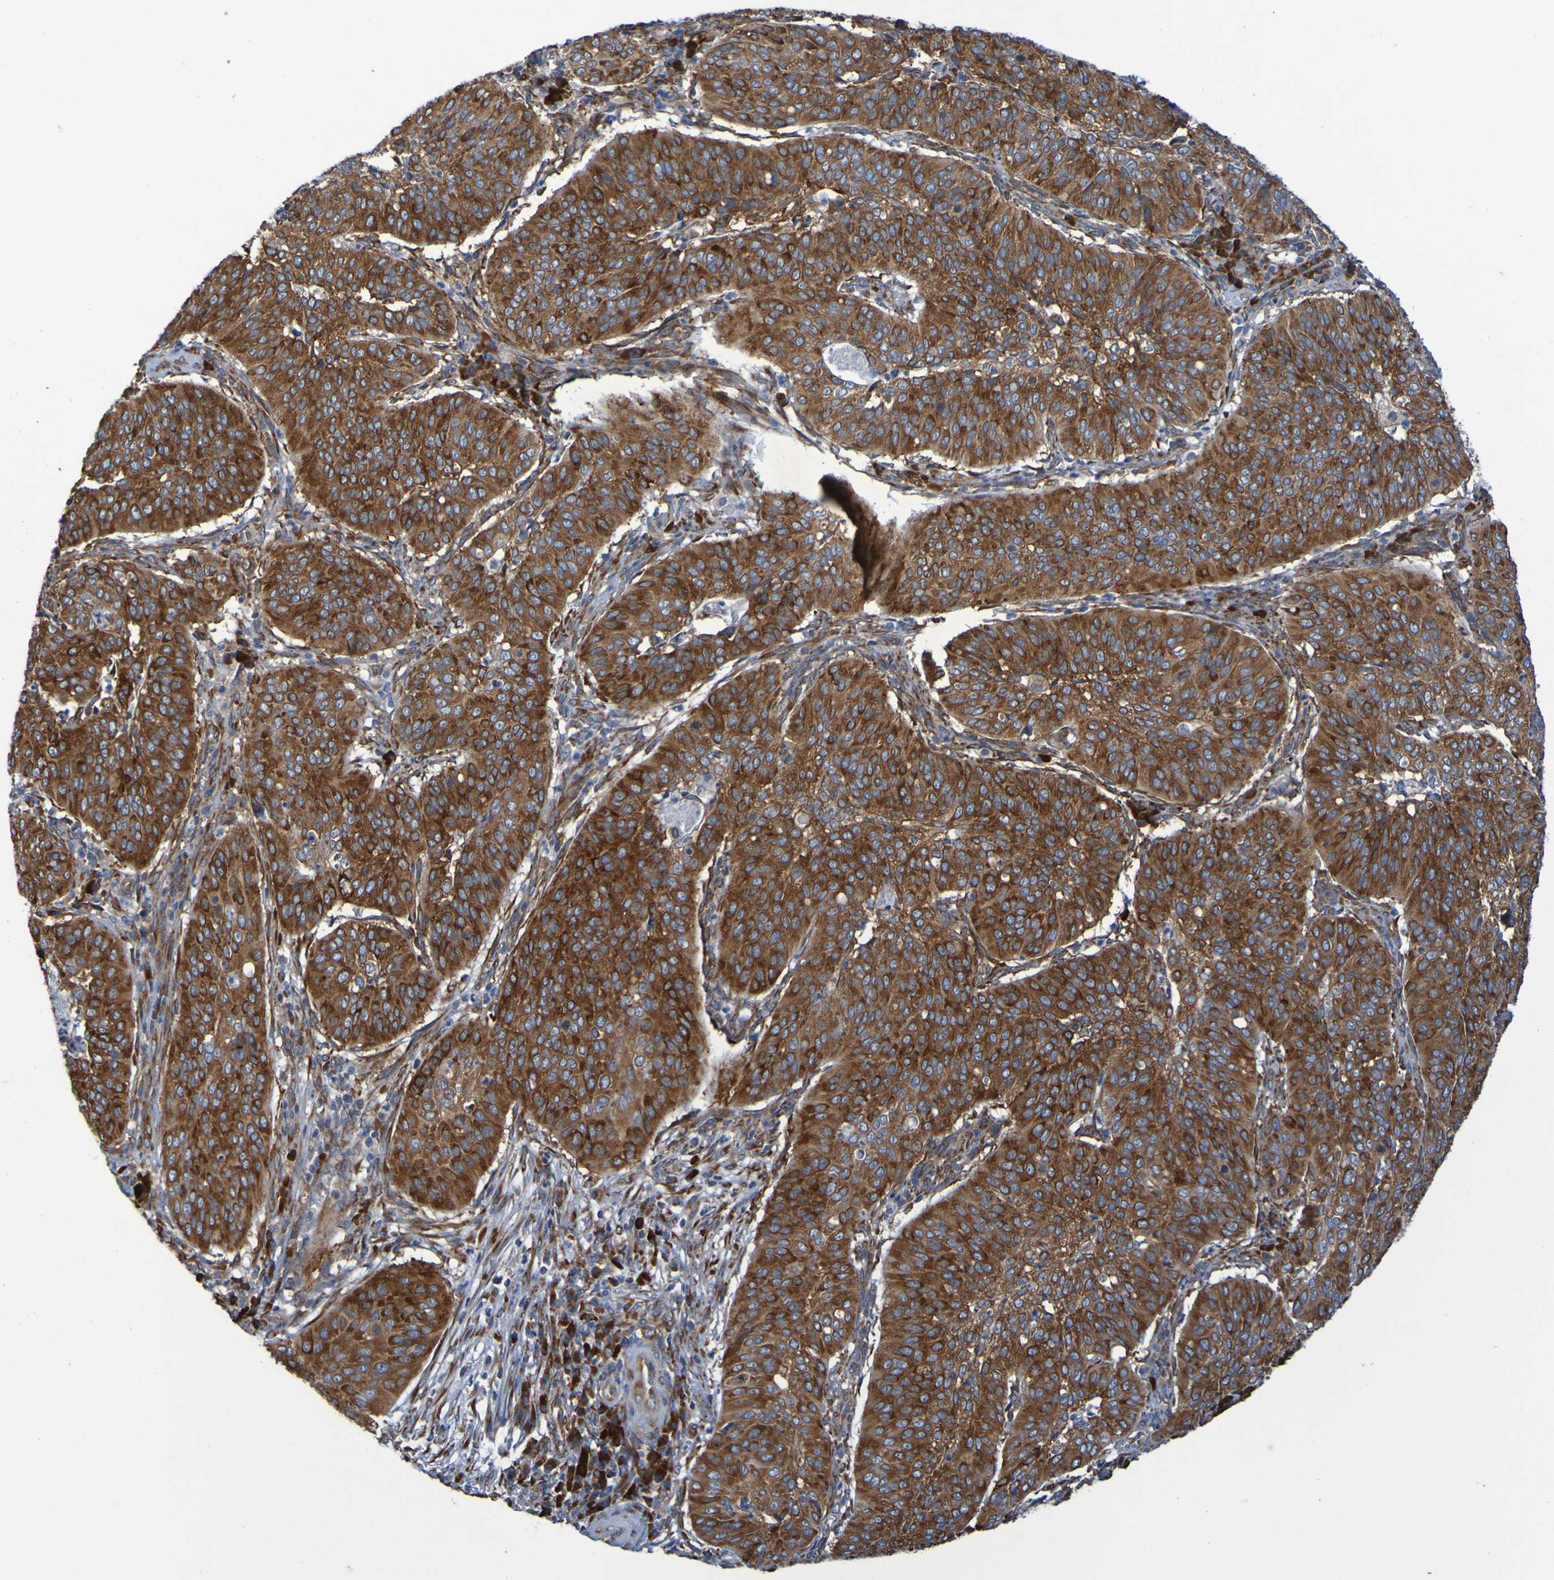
{"staining": {"intensity": "strong", "quantity": ">75%", "location": "cytoplasmic/membranous"}, "tissue": "cervical cancer", "cell_type": "Tumor cells", "image_type": "cancer", "snomed": [{"axis": "morphology", "description": "Normal tissue, NOS"}, {"axis": "morphology", "description": "Squamous cell carcinoma, NOS"}, {"axis": "topography", "description": "Cervix"}], "caption": "There is high levels of strong cytoplasmic/membranous expression in tumor cells of squamous cell carcinoma (cervical), as demonstrated by immunohistochemical staining (brown color).", "gene": "FKBP3", "patient": {"sex": "female", "age": 39}}